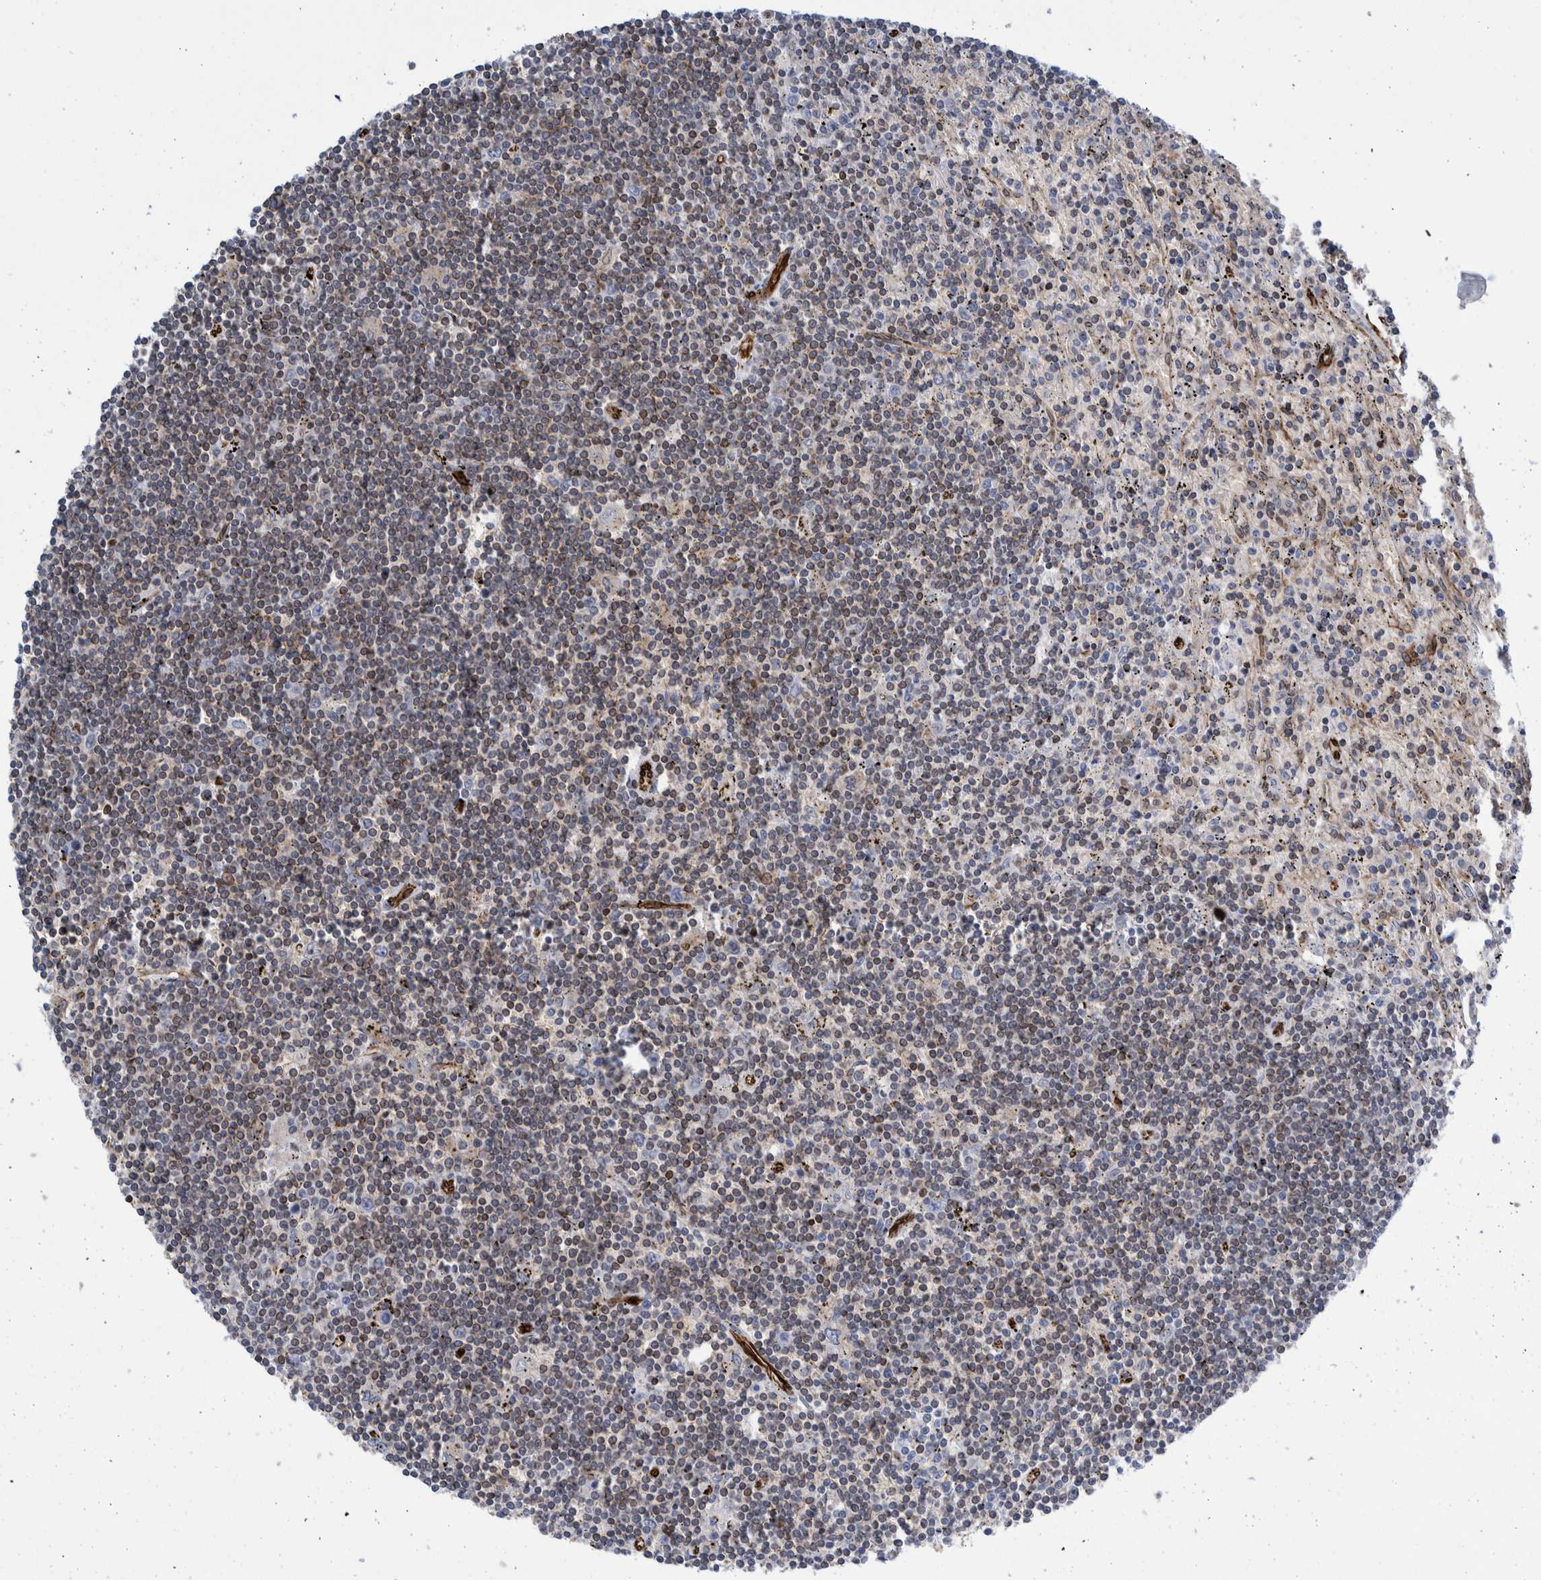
{"staining": {"intensity": "negative", "quantity": "none", "location": "none"}, "tissue": "lymphoma", "cell_type": "Tumor cells", "image_type": "cancer", "snomed": [{"axis": "morphology", "description": "Malignant lymphoma, non-Hodgkin's type, Low grade"}, {"axis": "topography", "description": "Spleen"}], "caption": "The micrograph demonstrates no staining of tumor cells in low-grade malignant lymphoma, non-Hodgkin's type.", "gene": "THEM6", "patient": {"sex": "male", "age": 76}}